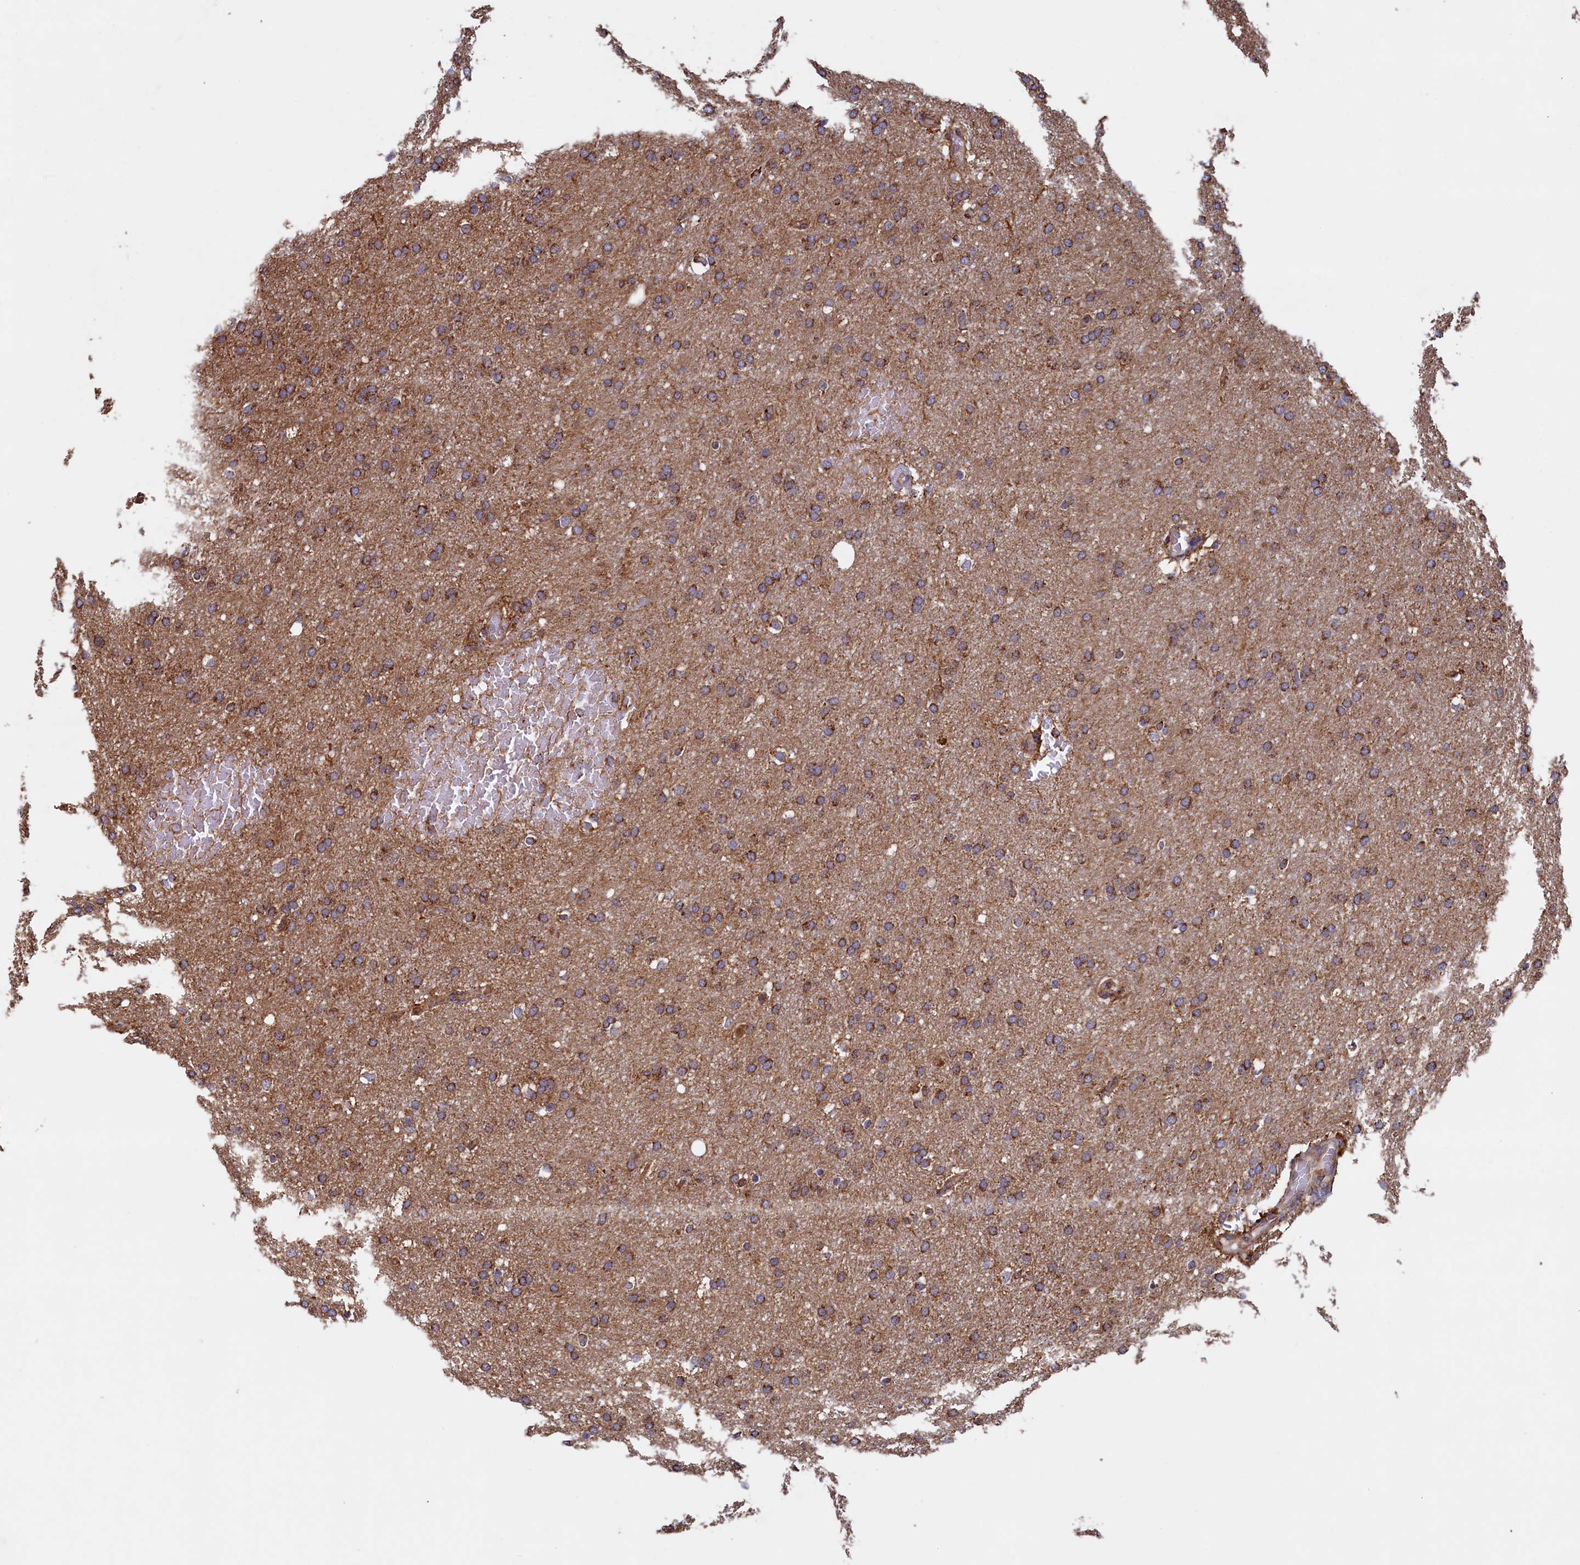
{"staining": {"intensity": "moderate", "quantity": ">75%", "location": "cytoplasmic/membranous"}, "tissue": "glioma", "cell_type": "Tumor cells", "image_type": "cancer", "snomed": [{"axis": "morphology", "description": "Glioma, malignant, High grade"}, {"axis": "topography", "description": "Cerebral cortex"}], "caption": "The photomicrograph demonstrates staining of glioma, revealing moderate cytoplasmic/membranous protein positivity (brown color) within tumor cells. The protein is shown in brown color, while the nuclei are stained blue.", "gene": "UBE3B", "patient": {"sex": "female", "age": 36}}